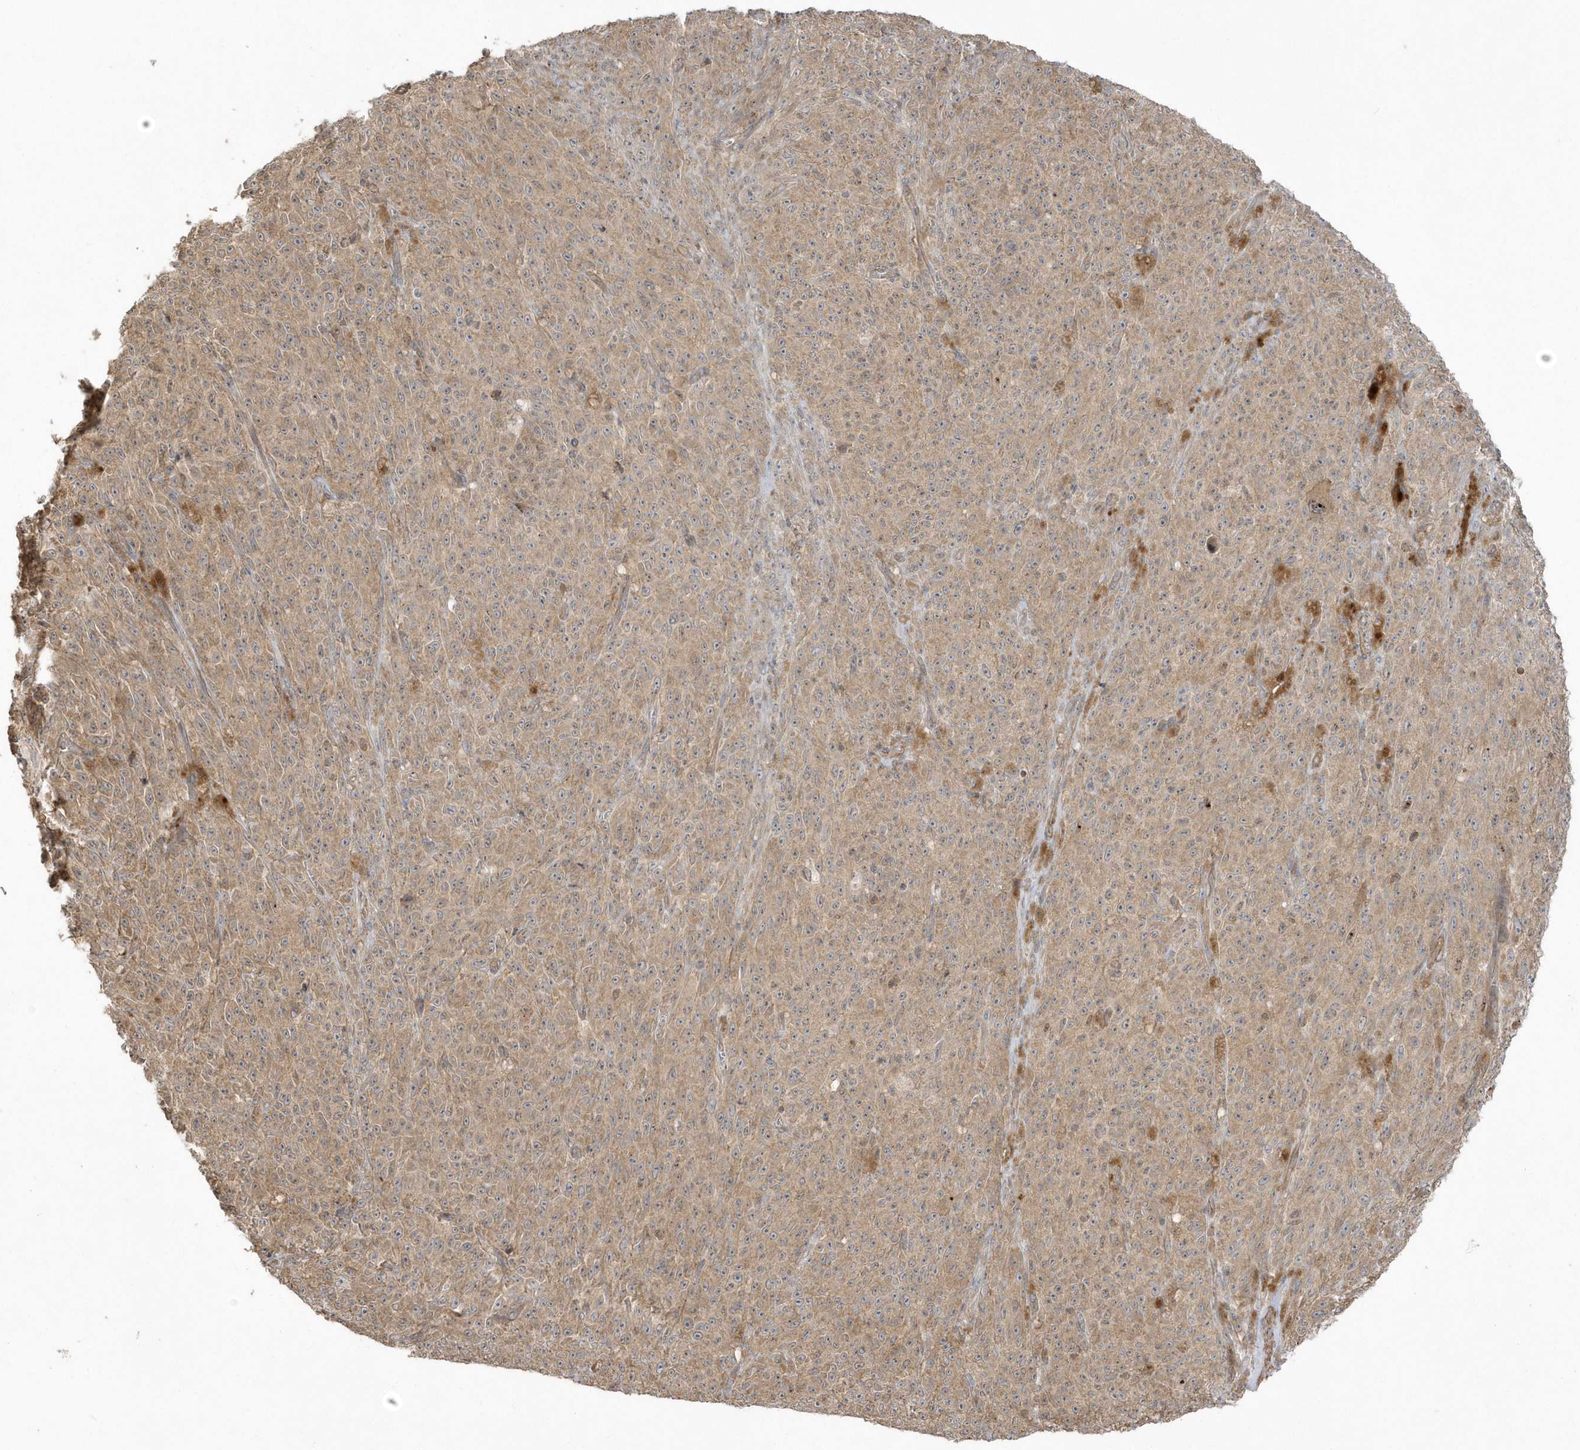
{"staining": {"intensity": "moderate", "quantity": ">75%", "location": "cytoplasmic/membranous"}, "tissue": "melanoma", "cell_type": "Tumor cells", "image_type": "cancer", "snomed": [{"axis": "morphology", "description": "Malignant melanoma, NOS"}, {"axis": "topography", "description": "Skin"}], "caption": "Immunohistochemistry of human malignant melanoma exhibits medium levels of moderate cytoplasmic/membranous positivity in approximately >75% of tumor cells.", "gene": "ARMC8", "patient": {"sex": "female", "age": 82}}